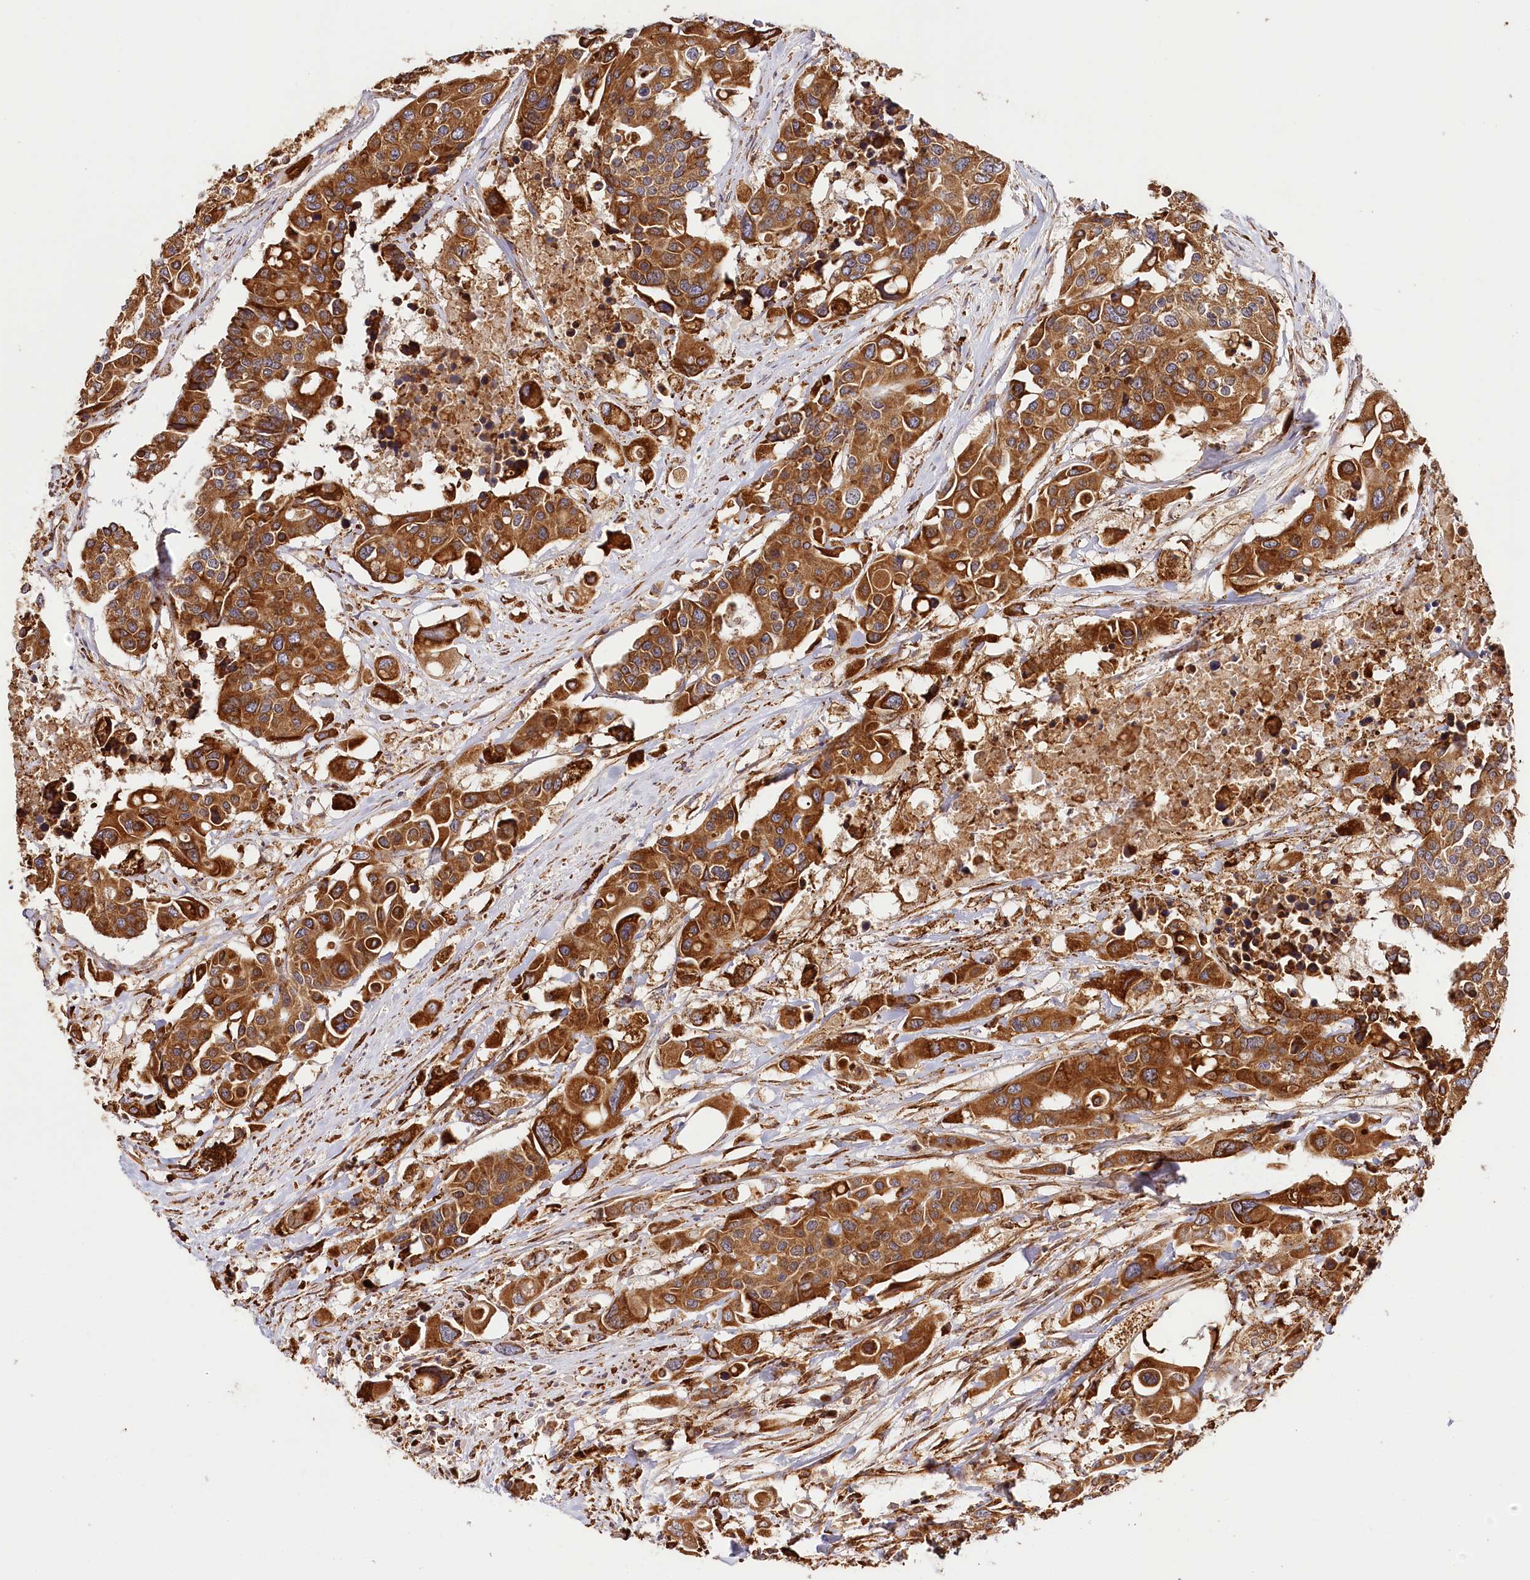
{"staining": {"intensity": "strong", "quantity": ">75%", "location": "cytoplasmic/membranous"}, "tissue": "colorectal cancer", "cell_type": "Tumor cells", "image_type": "cancer", "snomed": [{"axis": "morphology", "description": "Adenocarcinoma, NOS"}, {"axis": "topography", "description": "Colon"}], "caption": "There is high levels of strong cytoplasmic/membranous positivity in tumor cells of colorectal cancer (adenocarcinoma), as demonstrated by immunohistochemical staining (brown color).", "gene": "VEGFA", "patient": {"sex": "male", "age": 77}}